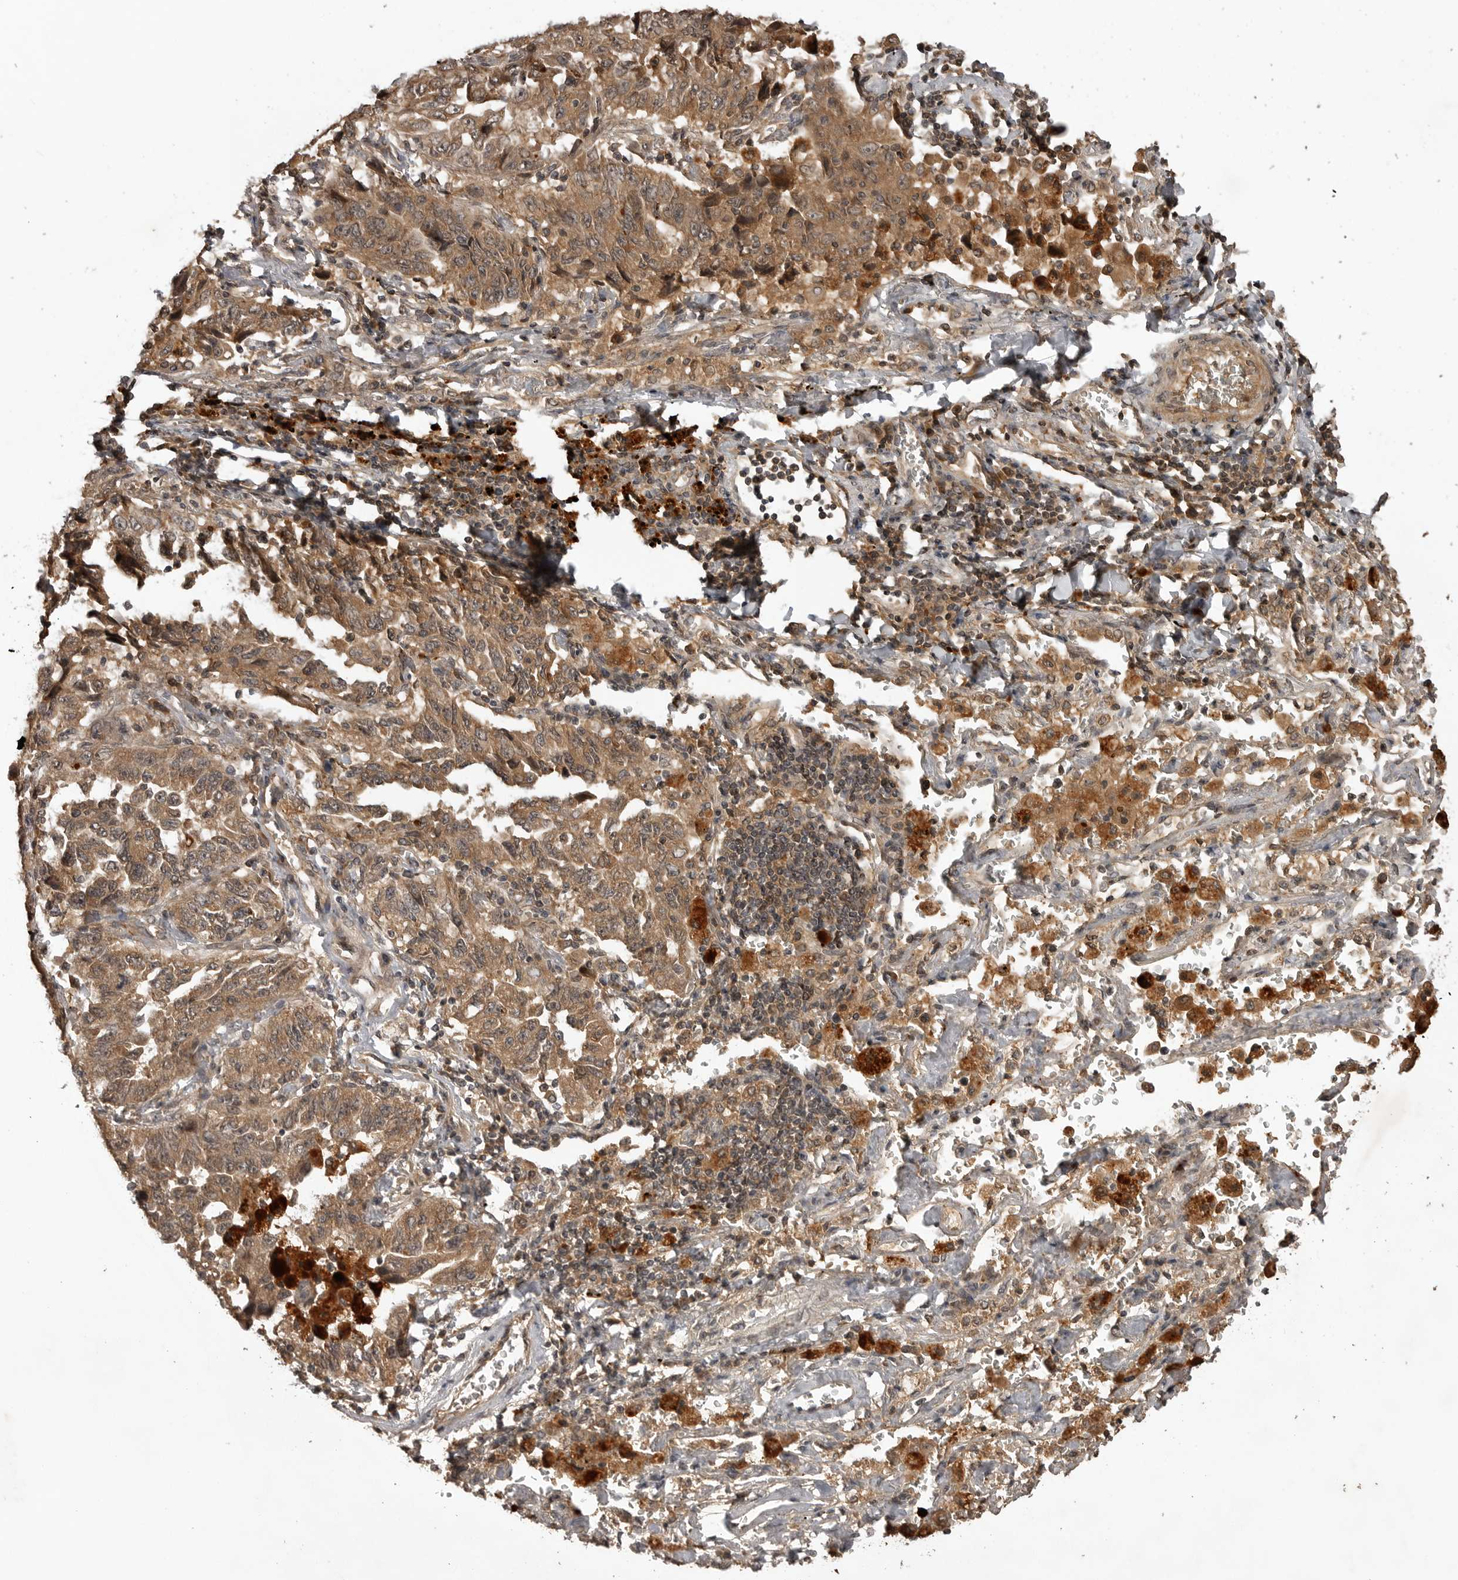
{"staining": {"intensity": "moderate", "quantity": ">75%", "location": "cytoplasmic/membranous,nuclear"}, "tissue": "lung cancer", "cell_type": "Tumor cells", "image_type": "cancer", "snomed": [{"axis": "morphology", "description": "Adenocarcinoma, NOS"}, {"axis": "topography", "description": "Lung"}], "caption": "Immunohistochemistry (IHC) photomicrograph of adenocarcinoma (lung) stained for a protein (brown), which shows medium levels of moderate cytoplasmic/membranous and nuclear positivity in about >75% of tumor cells.", "gene": "AKAP7", "patient": {"sex": "female", "age": 51}}